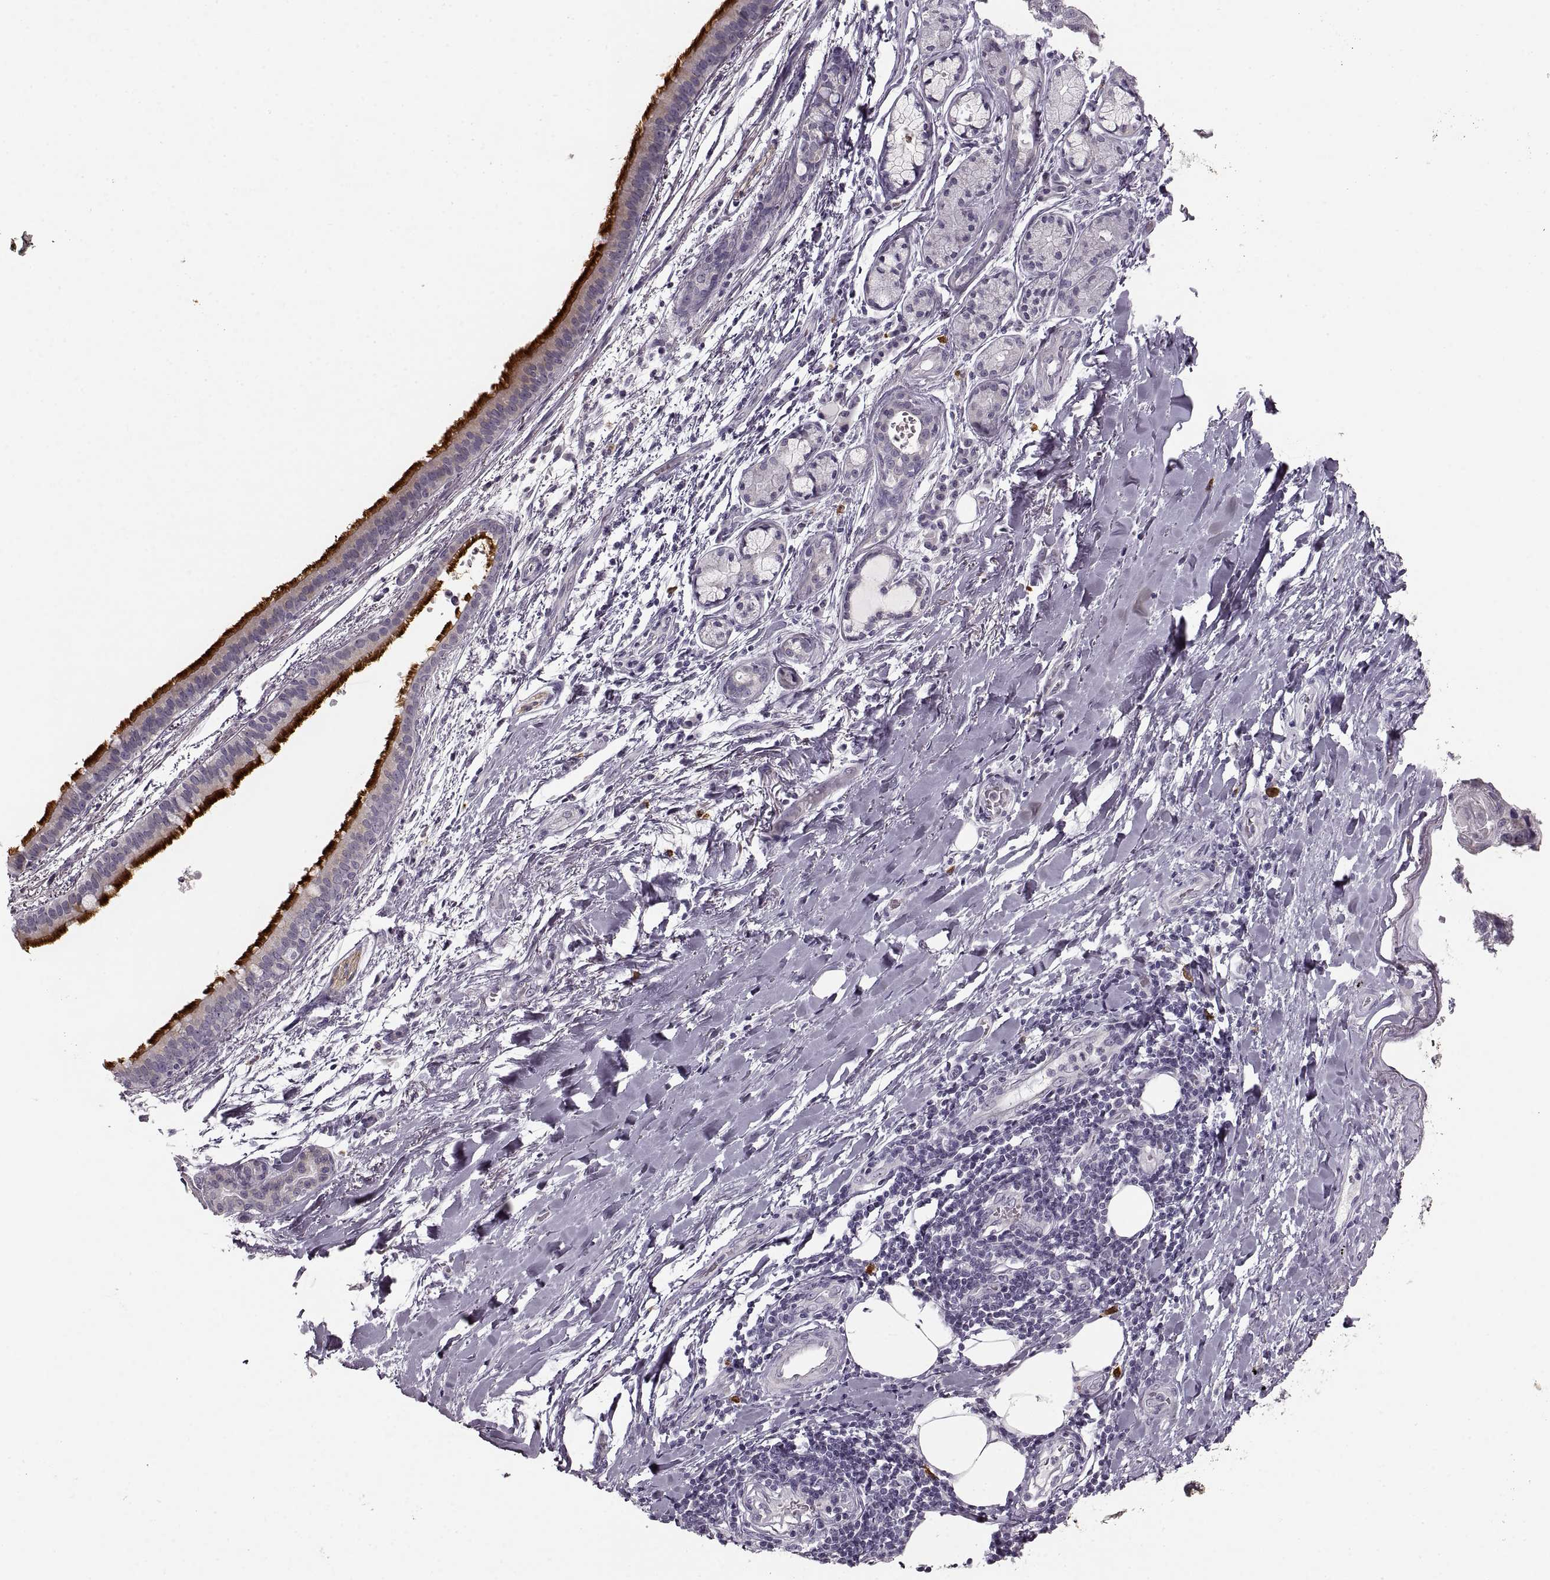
{"staining": {"intensity": "strong", "quantity": "25%-75%", "location": "cytoplasmic/membranous"}, "tissue": "bronchus", "cell_type": "Respiratory epithelial cells", "image_type": "normal", "snomed": [{"axis": "morphology", "description": "Normal tissue, NOS"}, {"axis": "morphology", "description": "Squamous cell carcinoma, NOS"}, {"axis": "topography", "description": "Bronchus"}, {"axis": "topography", "description": "Lung"}], "caption": "Protein staining reveals strong cytoplasmic/membranous expression in approximately 25%-75% of respiratory epithelial cells in normal bronchus.", "gene": "CNTN1", "patient": {"sex": "male", "age": 69}}